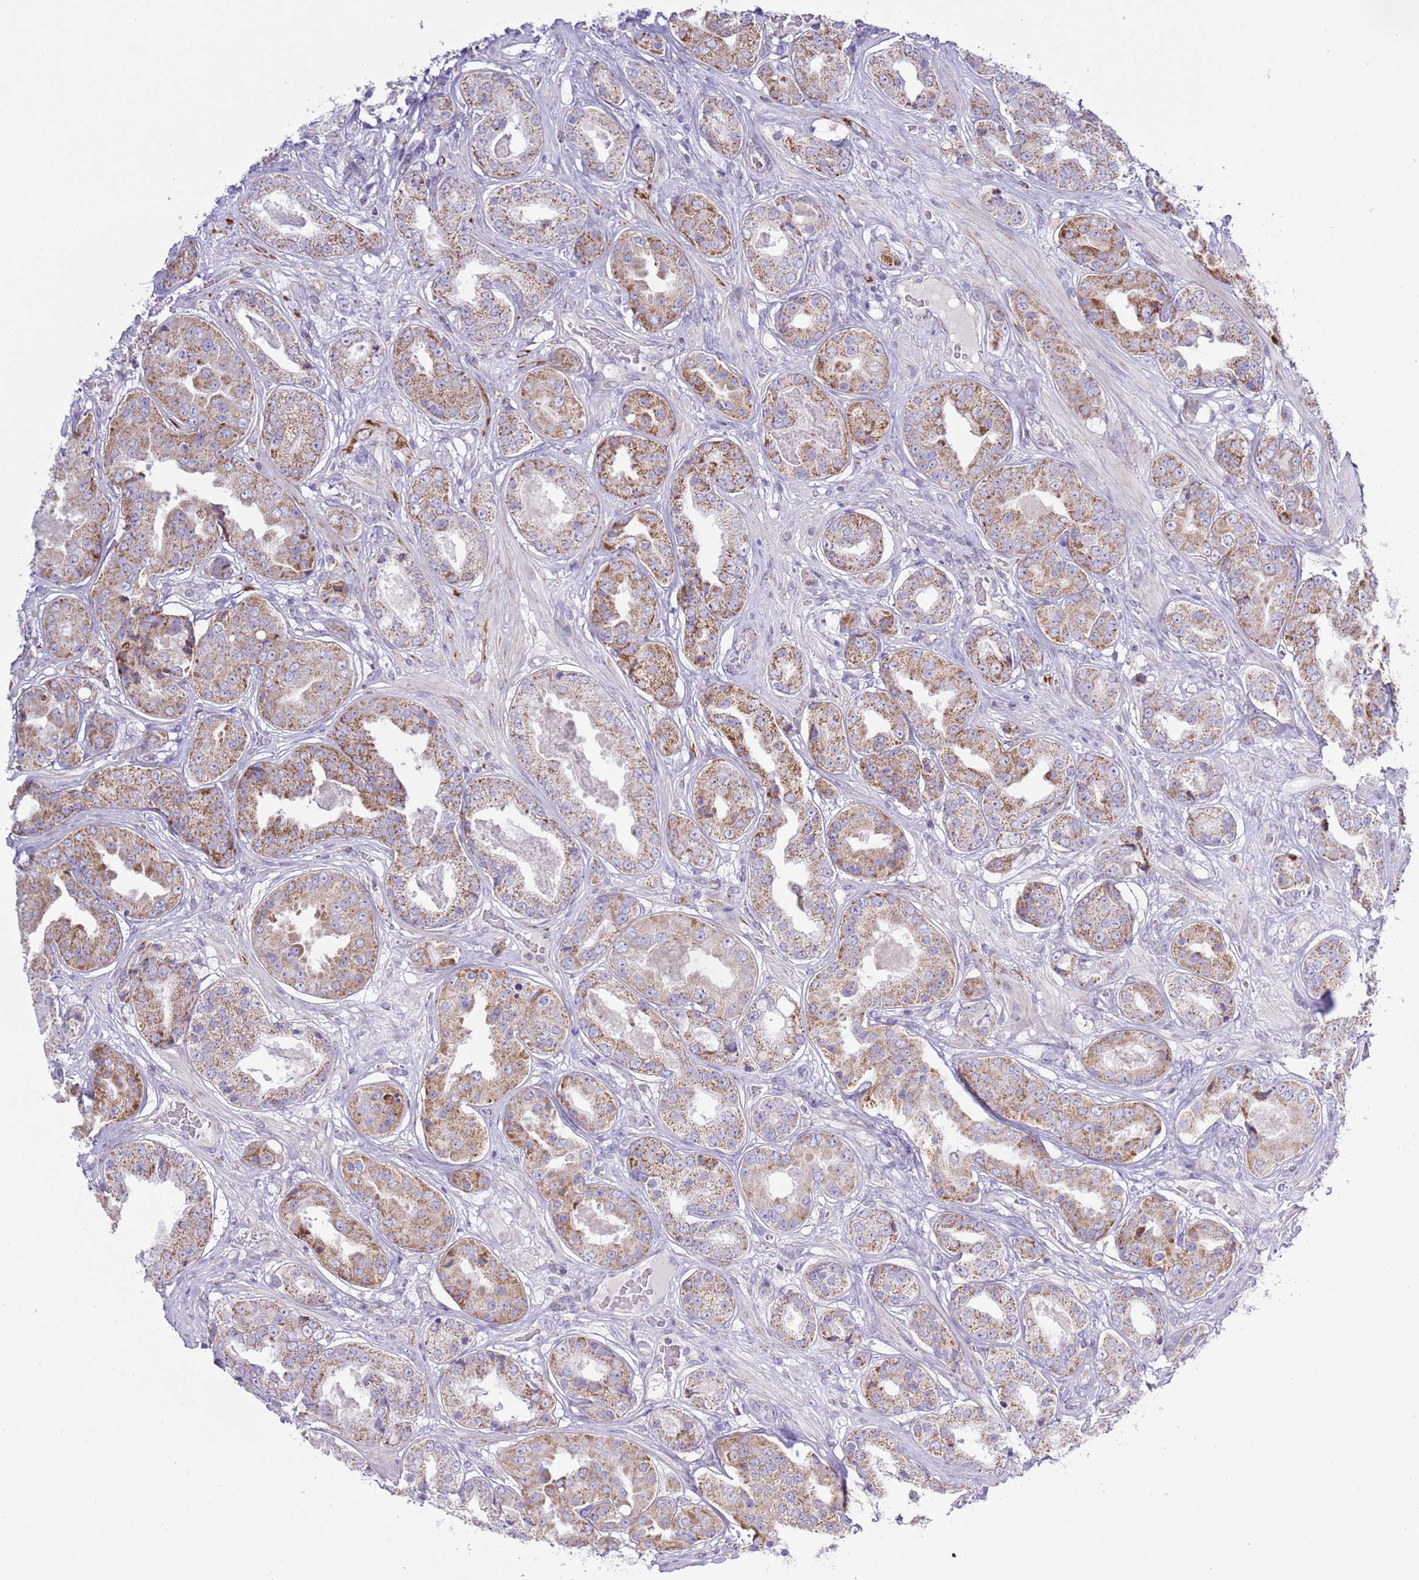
{"staining": {"intensity": "moderate", "quantity": ">75%", "location": "cytoplasmic/membranous"}, "tissue": "prostate cancer", "cell_type": "Tumor cells", "image_type": "cancer", "snomed": [{"axis": "morphology", "description": "Adenocarcinoma, High grade"}, {"axis": "topography", "description": "Prostate"}], "caption": "About >75% of tumor cells in prostate cancer (adenocarcinoma (high-grade)) demonstrate moderate cytoplasmic/membranous protein staining as visualized by brown immunohistochemical staining.", "gene": "ATP6V1B1", "patient": {"sex": "male", "age": 63}}